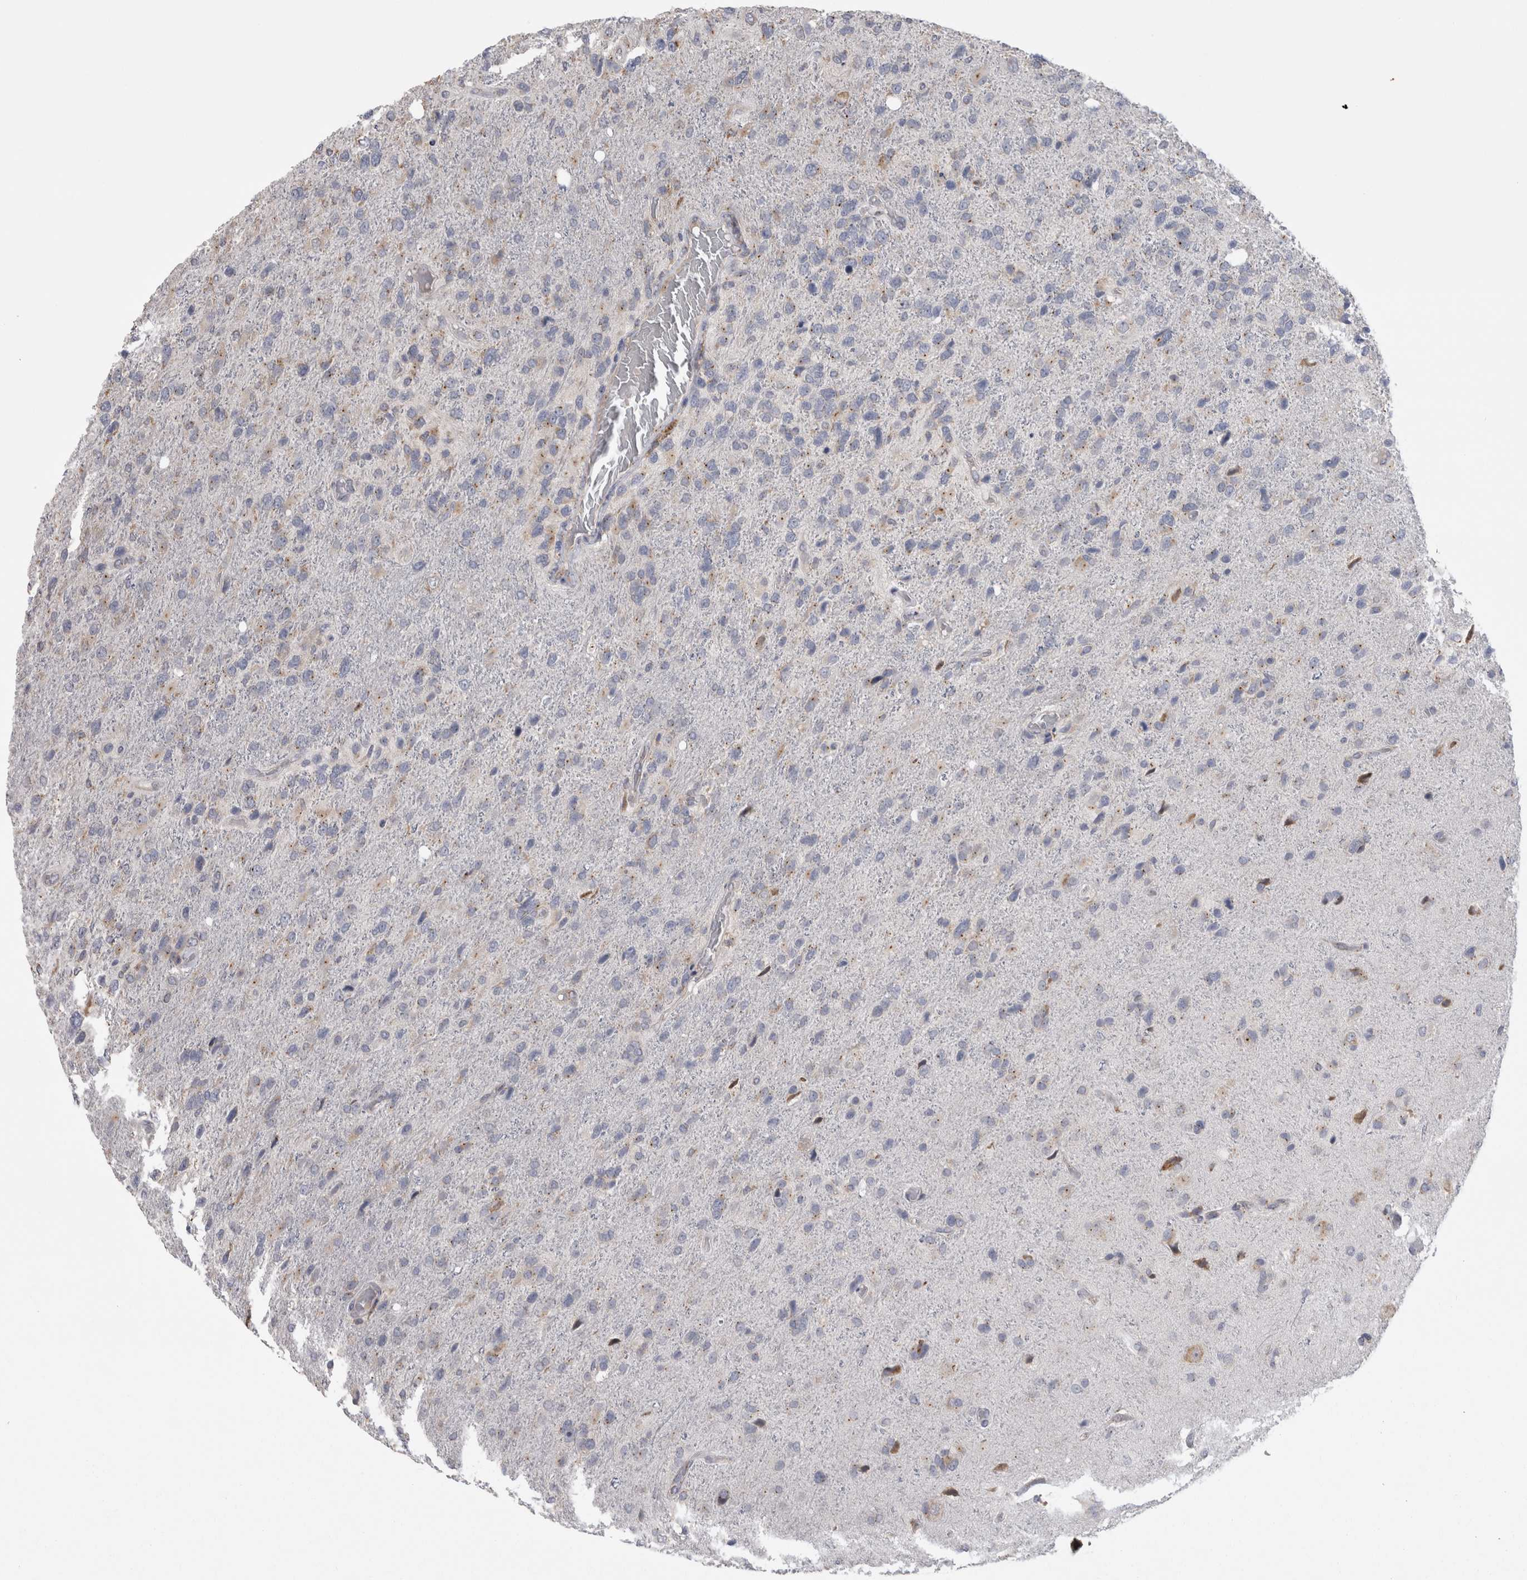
{"staining": {"intensity": "weak", "quantity": "<25%", "location": "cytoplasmic/membranous"}, "tissue": "glioma", "cell_type": "Tumor cells", "image_type": "cancer", "snomed": [{"axis": "morphology", "description": "Glioma, malignant, High grade"}, {"axis": "topography", "description": "Brain"}], "caption": "An IHC micrograph of malignant glioma (high-grade) is shown. There is no staining in tumor cells of malignant glioma (high-grade).", "gene": "ZNF341", "patient": {"sex": "female", "age": 58}}